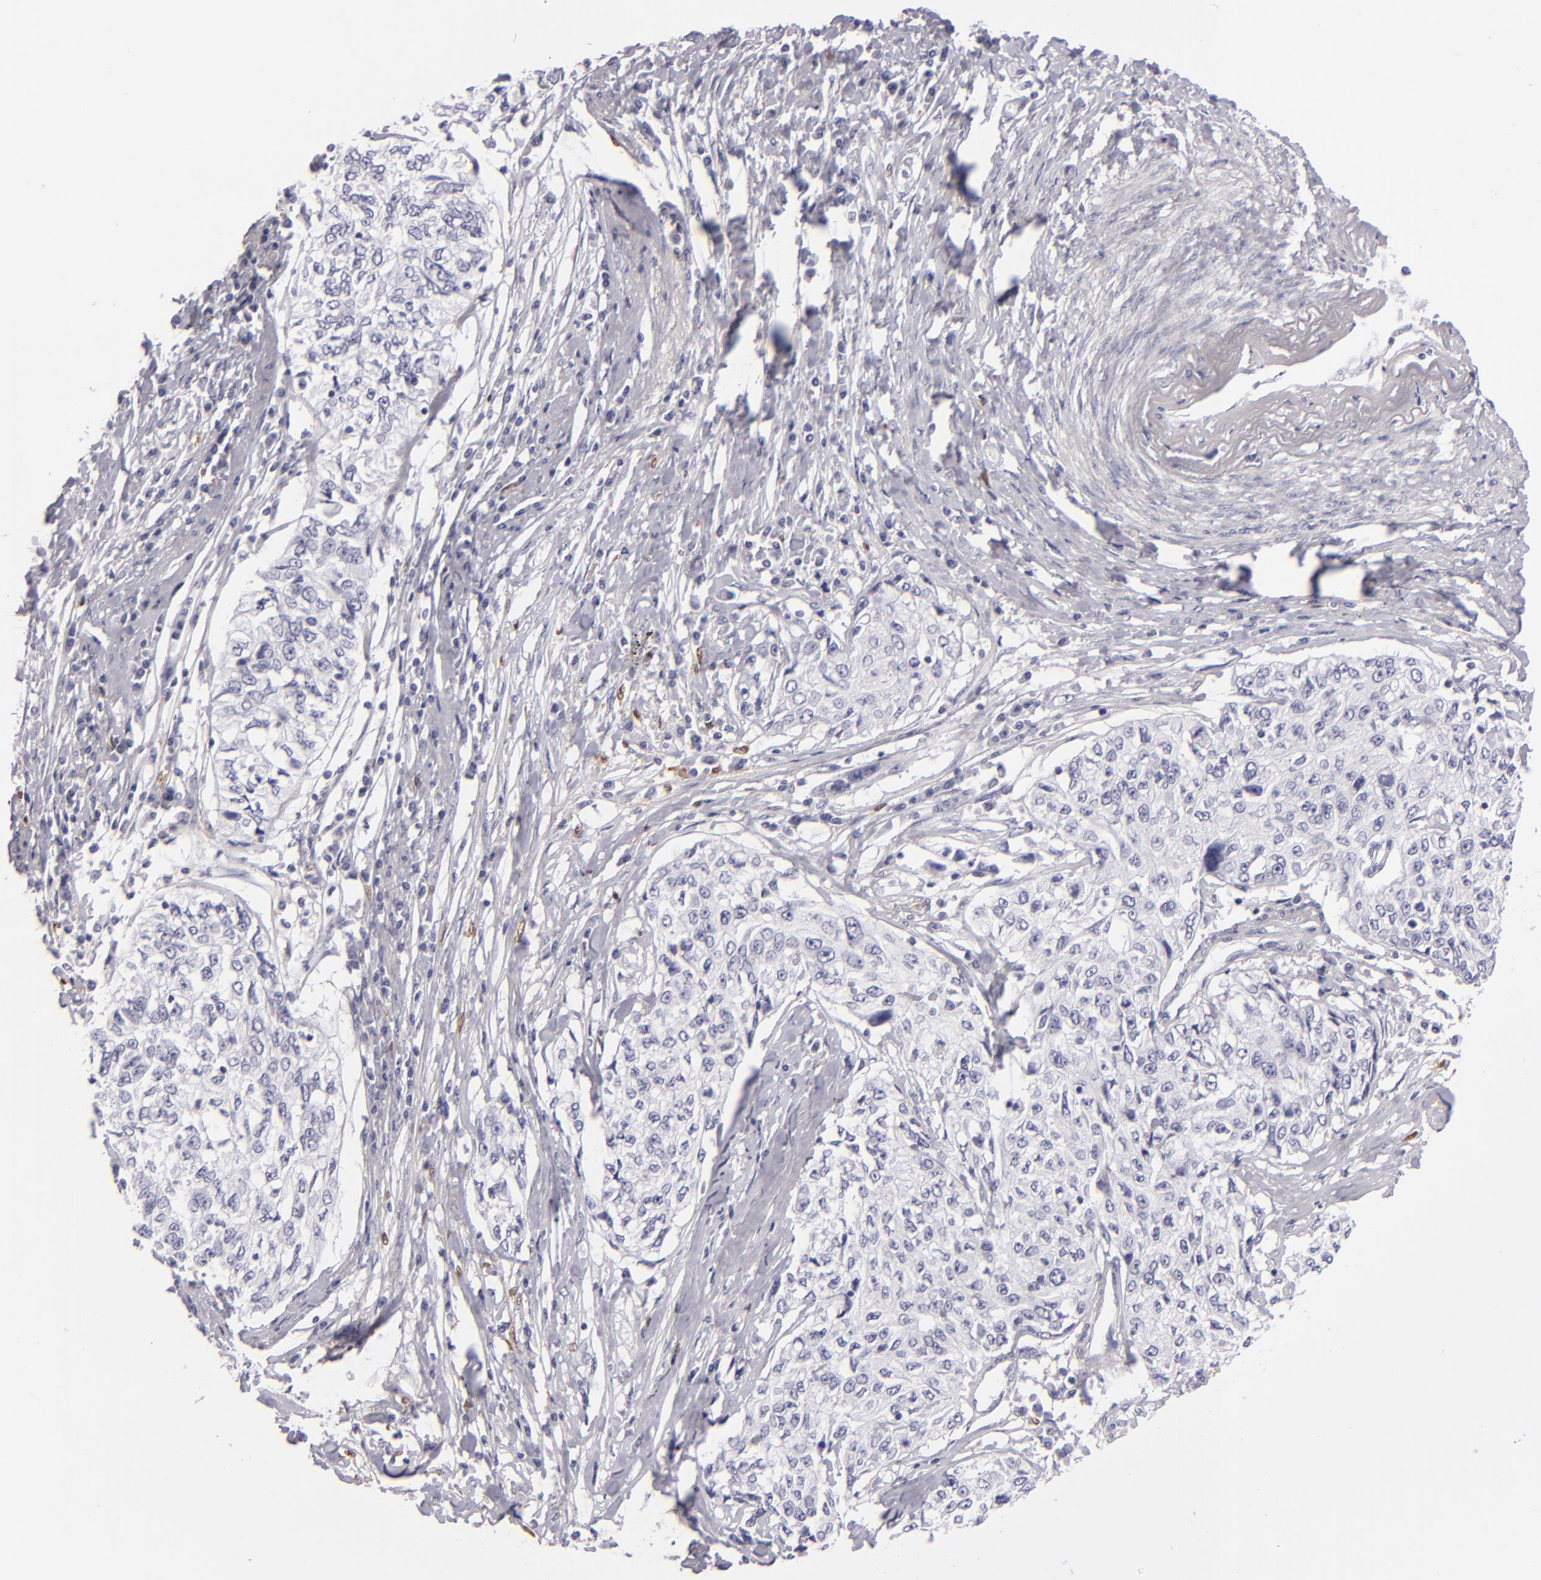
{"staining": {"intensity": "negative", "quantity": "none", "location": "none"}, "tissue": "cervical cancer", "cell_type": "Tumor cells", "image_type": "cancer", "snomed": [{"axis": "morphology", "description": "Squamous cell carcinoma, NOS"}, {"axis": "topography", "description": "Cervix"}], "caption": "Immunohistochemistry of human cervical squamous cell carcinoma reveals no staining in tumor cells. The staining was performed using DAB to visualize the protein expression in brown, while the nuclei were stained in blue with hematoxylin (Magnification: 20x).", "gene": "F13A1", "patient": {"sex": "female", "age": 57}}